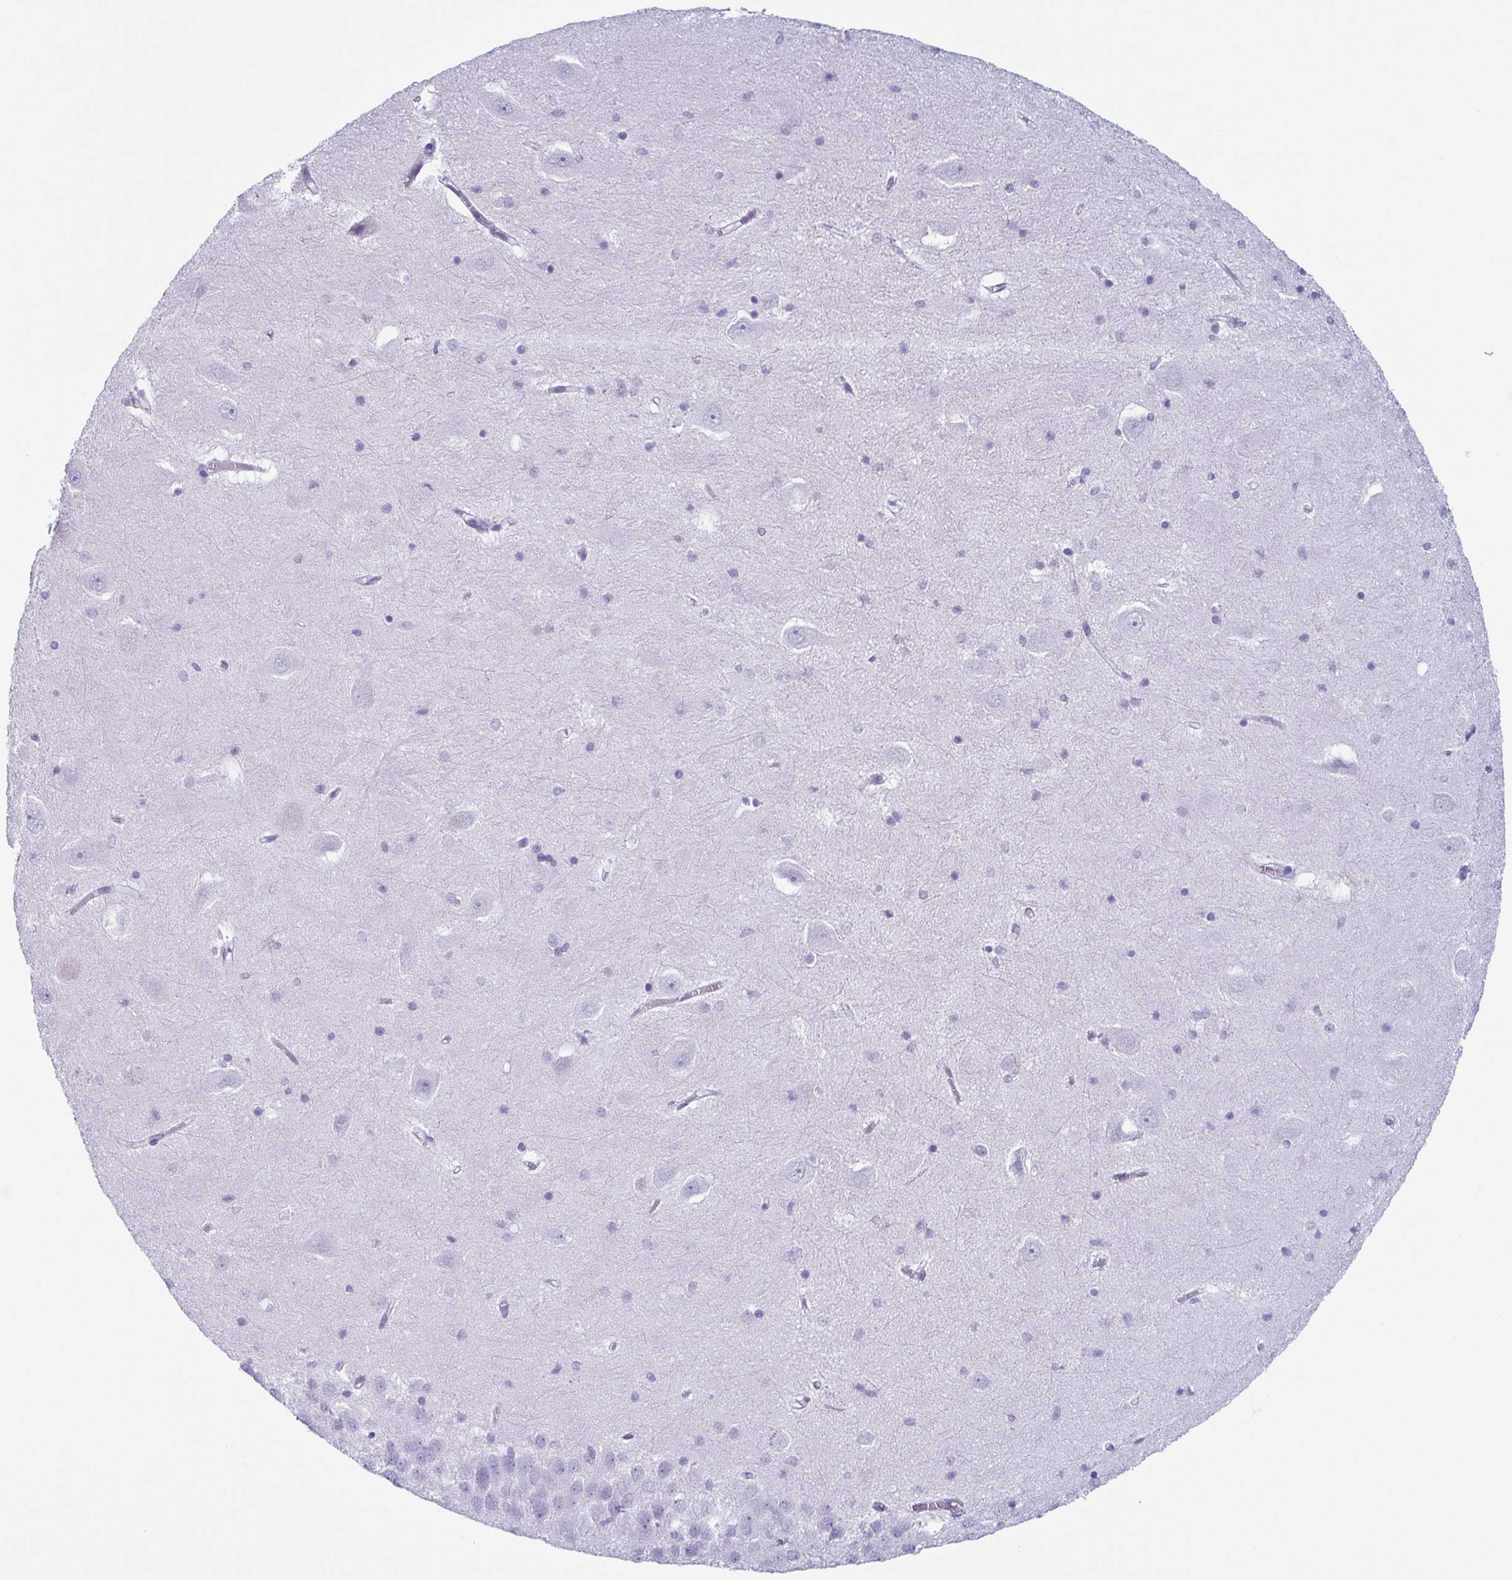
{"staining": {"intensity": "negative", "quantity": "none", "location": "none"}, "tissue": "hippocampus", "cell_type": "Glial cells", "image_type": "normal", "snomed": [{"axis": "morphology", "description": "Normal tissue, NOS"}, {"axis": "topography", "description": "Hippocampus"}], "caption": "A micrograph of human hippocampus is negative for staining in glial cells. (IHC, brightfield microscopy, high magnification).", "gene": "ENKUR", "patient": {"sex": "male", "age": 58}}